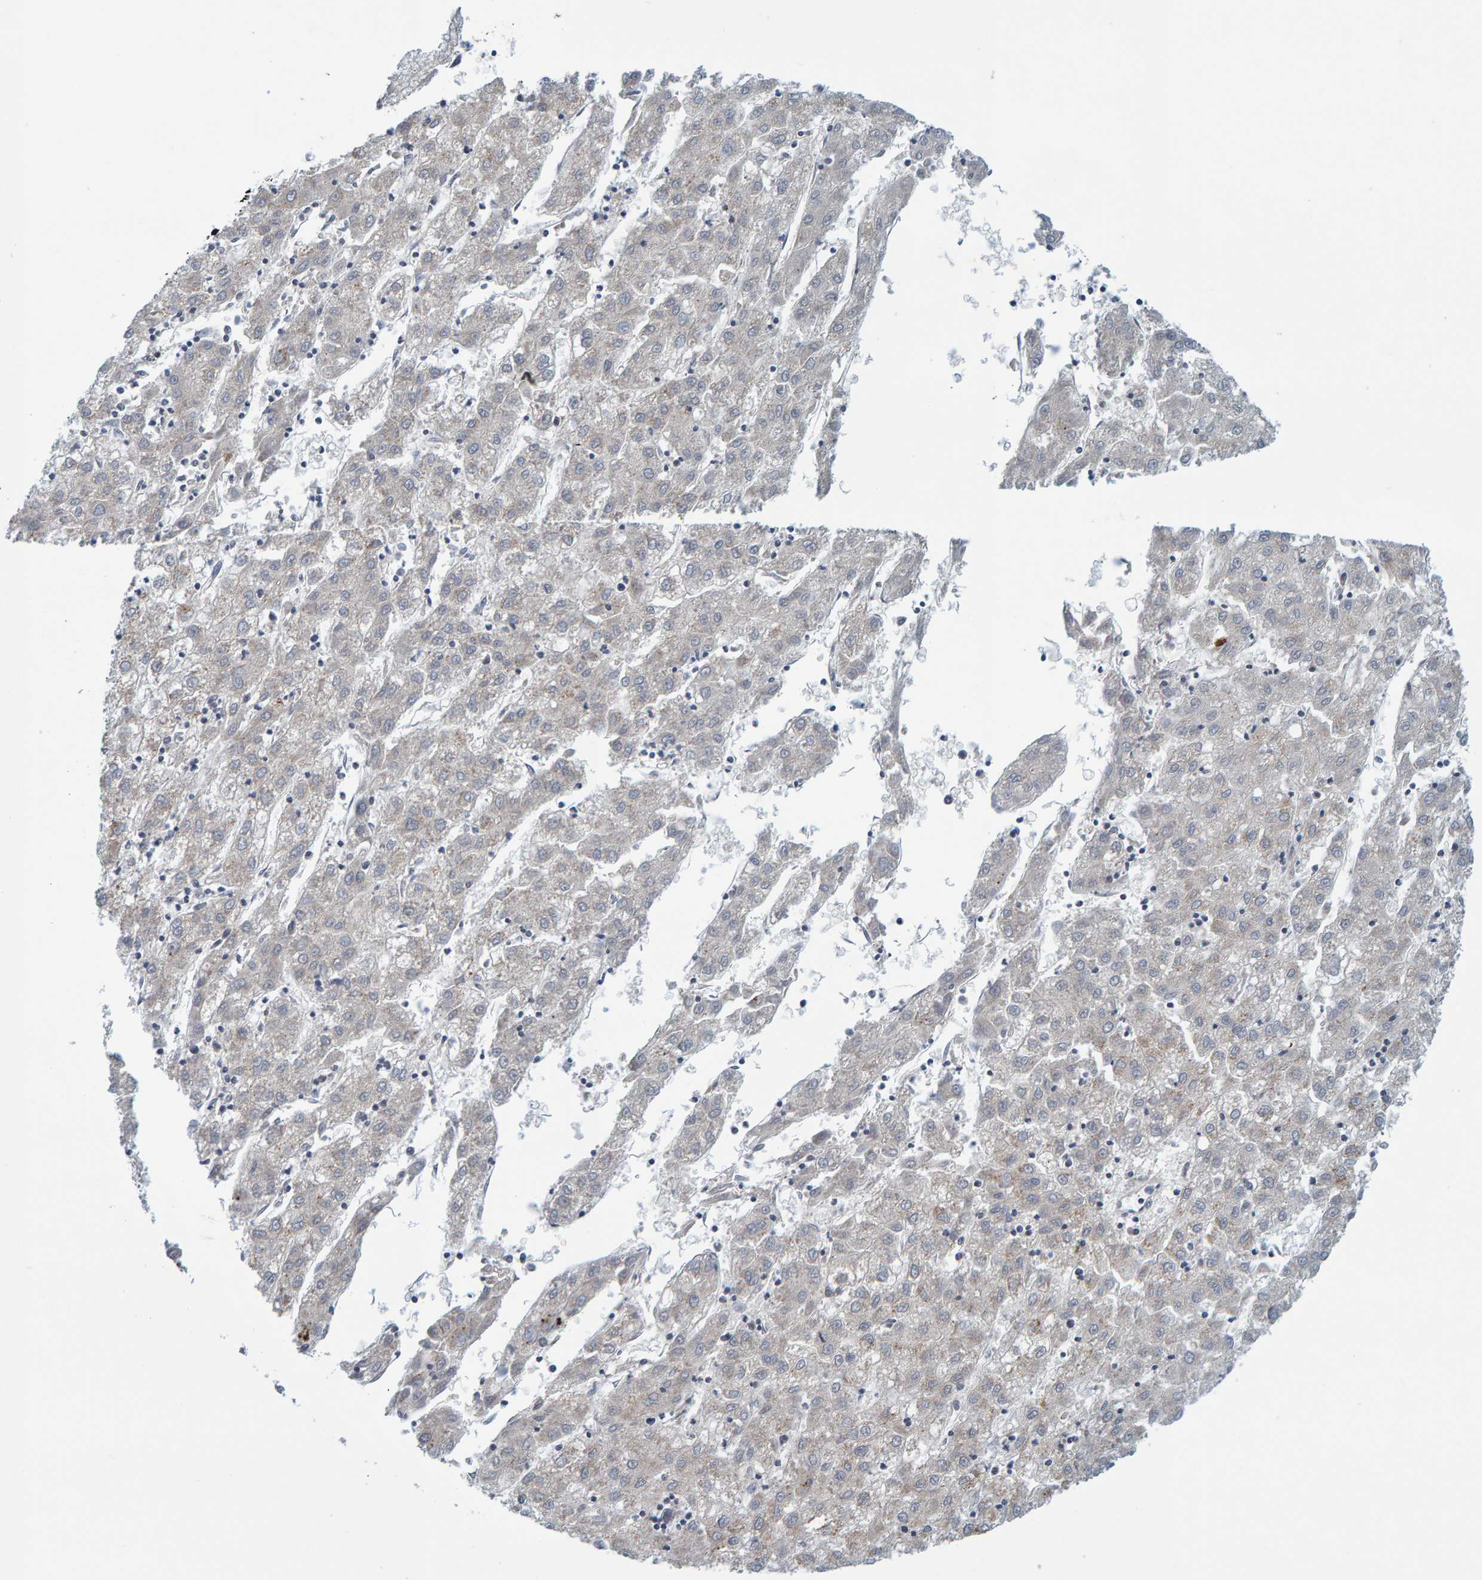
{"staining": {"intensity": "weak", "quantity": "25%-75%", "location": "cytoplasmic/membranous"}, "tissue": "liver cancer", "cell_type": "Tumor cells", "image_type": "cancer", "snomed": [{"axis": "morphology", "description": "Carcinoma, Hepatocellular, NOS"}, {"axis": "topography", "description": "Liver"}], "caption": "Brown immunohistochemical staining in liver hepatocellular carcinoma reveals weak cytoplasmic/membranous positivity in about 25%-75% of tumor cells. (Stains: DAB (3,3'-diaminobenzidine) in brown, nuclei in blue, Microscopy: brightfield microscopy at high magnification).", "gene": "SCRN2", "patient": {"sex": "male", "age": 72}}